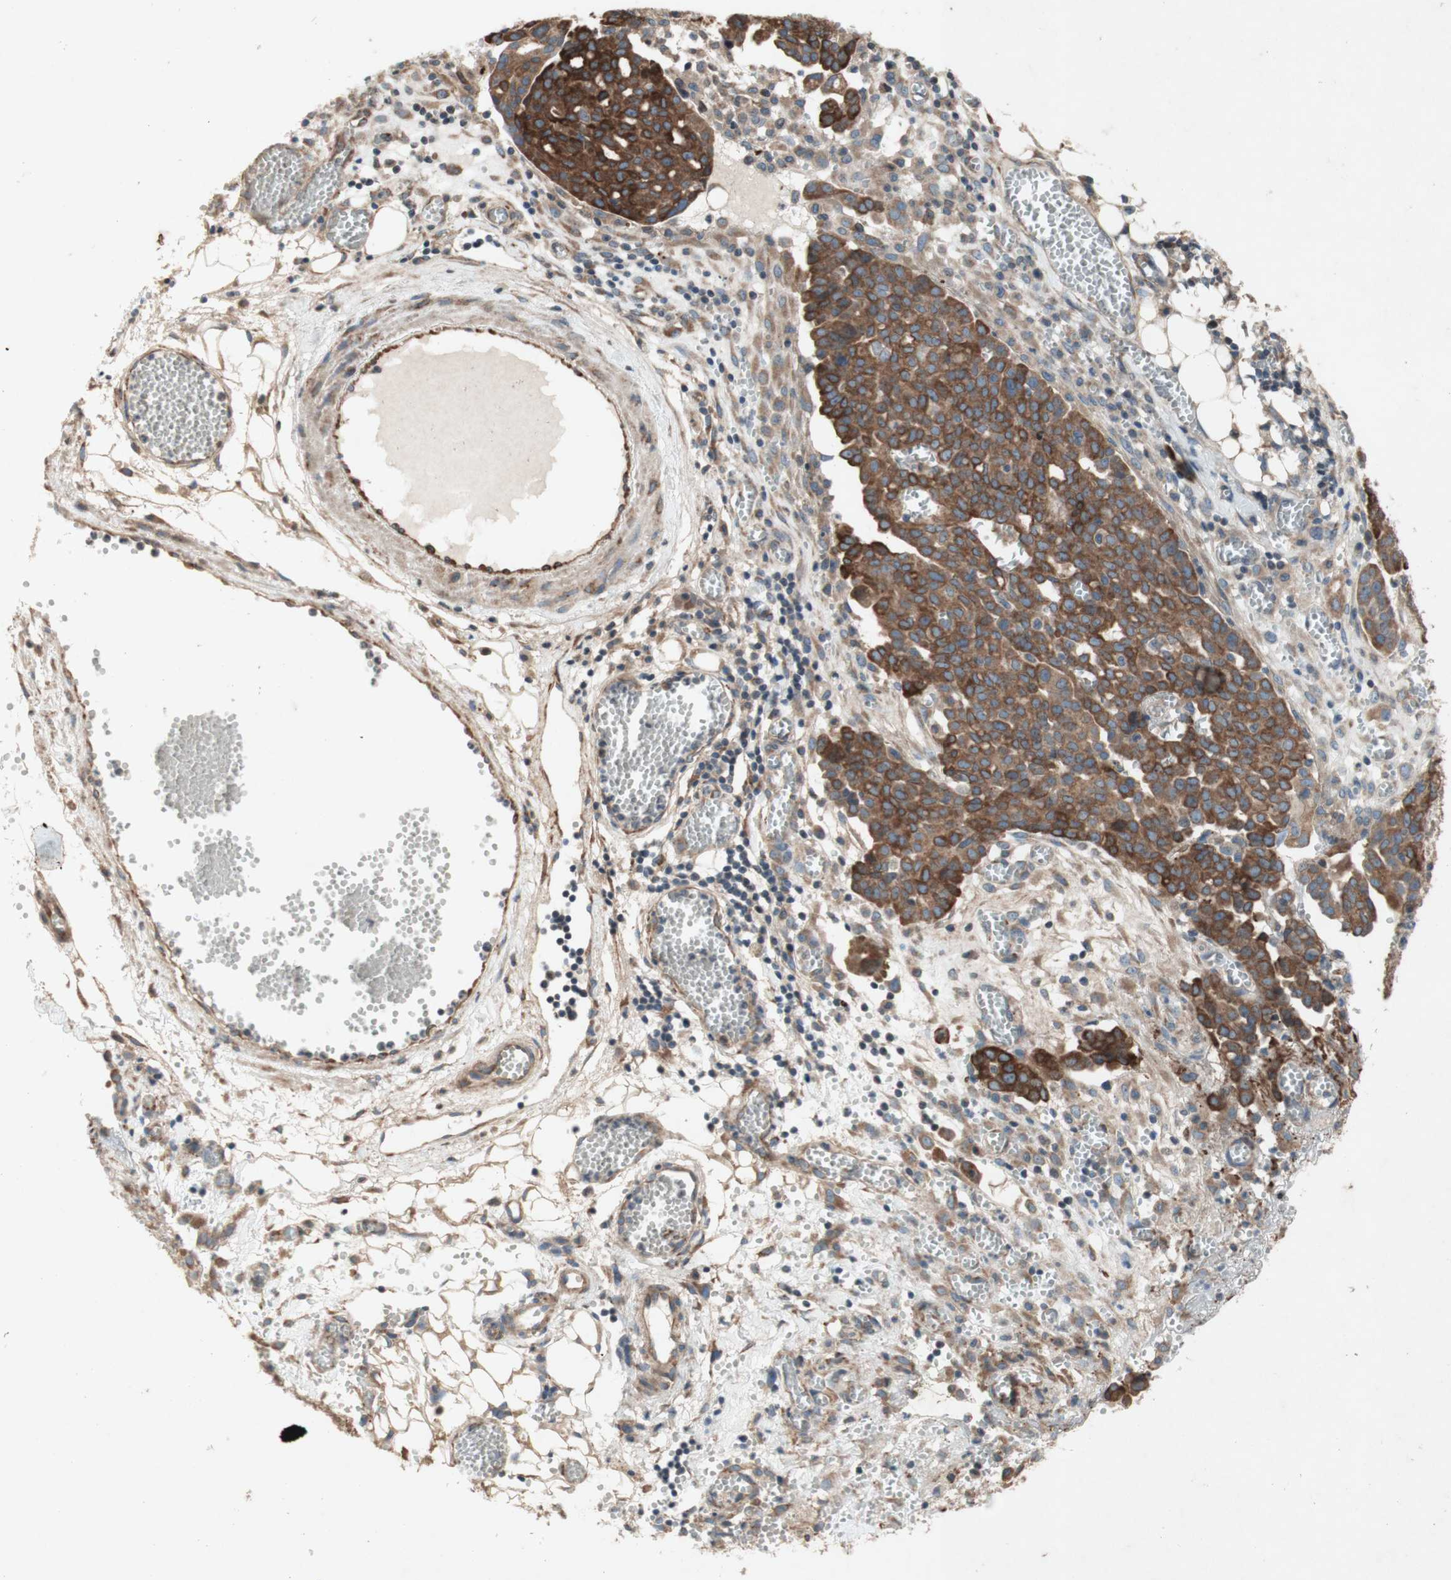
{"staining": {"intensity": "moderate", "quantity": ">75%", "location": "cytoplasmic/membranous"}, "tissue": "ovarian cancer", "cell_type": "Tumor cells", "image_type": "cancer", "snomed": [{"axis": "morphology", "description": "Cystadenocarcinoma, serous, NOS"}, {"axis": "topography", "description": "Soft tissue"}, {"axis": "topography", "description": "Ovary"}], "caption": "High-magnification brightfield microscopy of ovarian cancer (serous cystadenocarcinoma) stained with DAB (3,3'-diaminobenzidine) (brown) and counterstained with hematoxylin (blue). tumor cells exhibit moderate cytoplasmic/membranous expression is appreciated in about>75% of cells. The staining was performed using DAB to visualize the protein expression in brown, while the nuclei were stained in blue with hematoxylin (Magnification: 20x).", "gene": "SOCS2", "patient": {"sex": "female", "age": 57}}